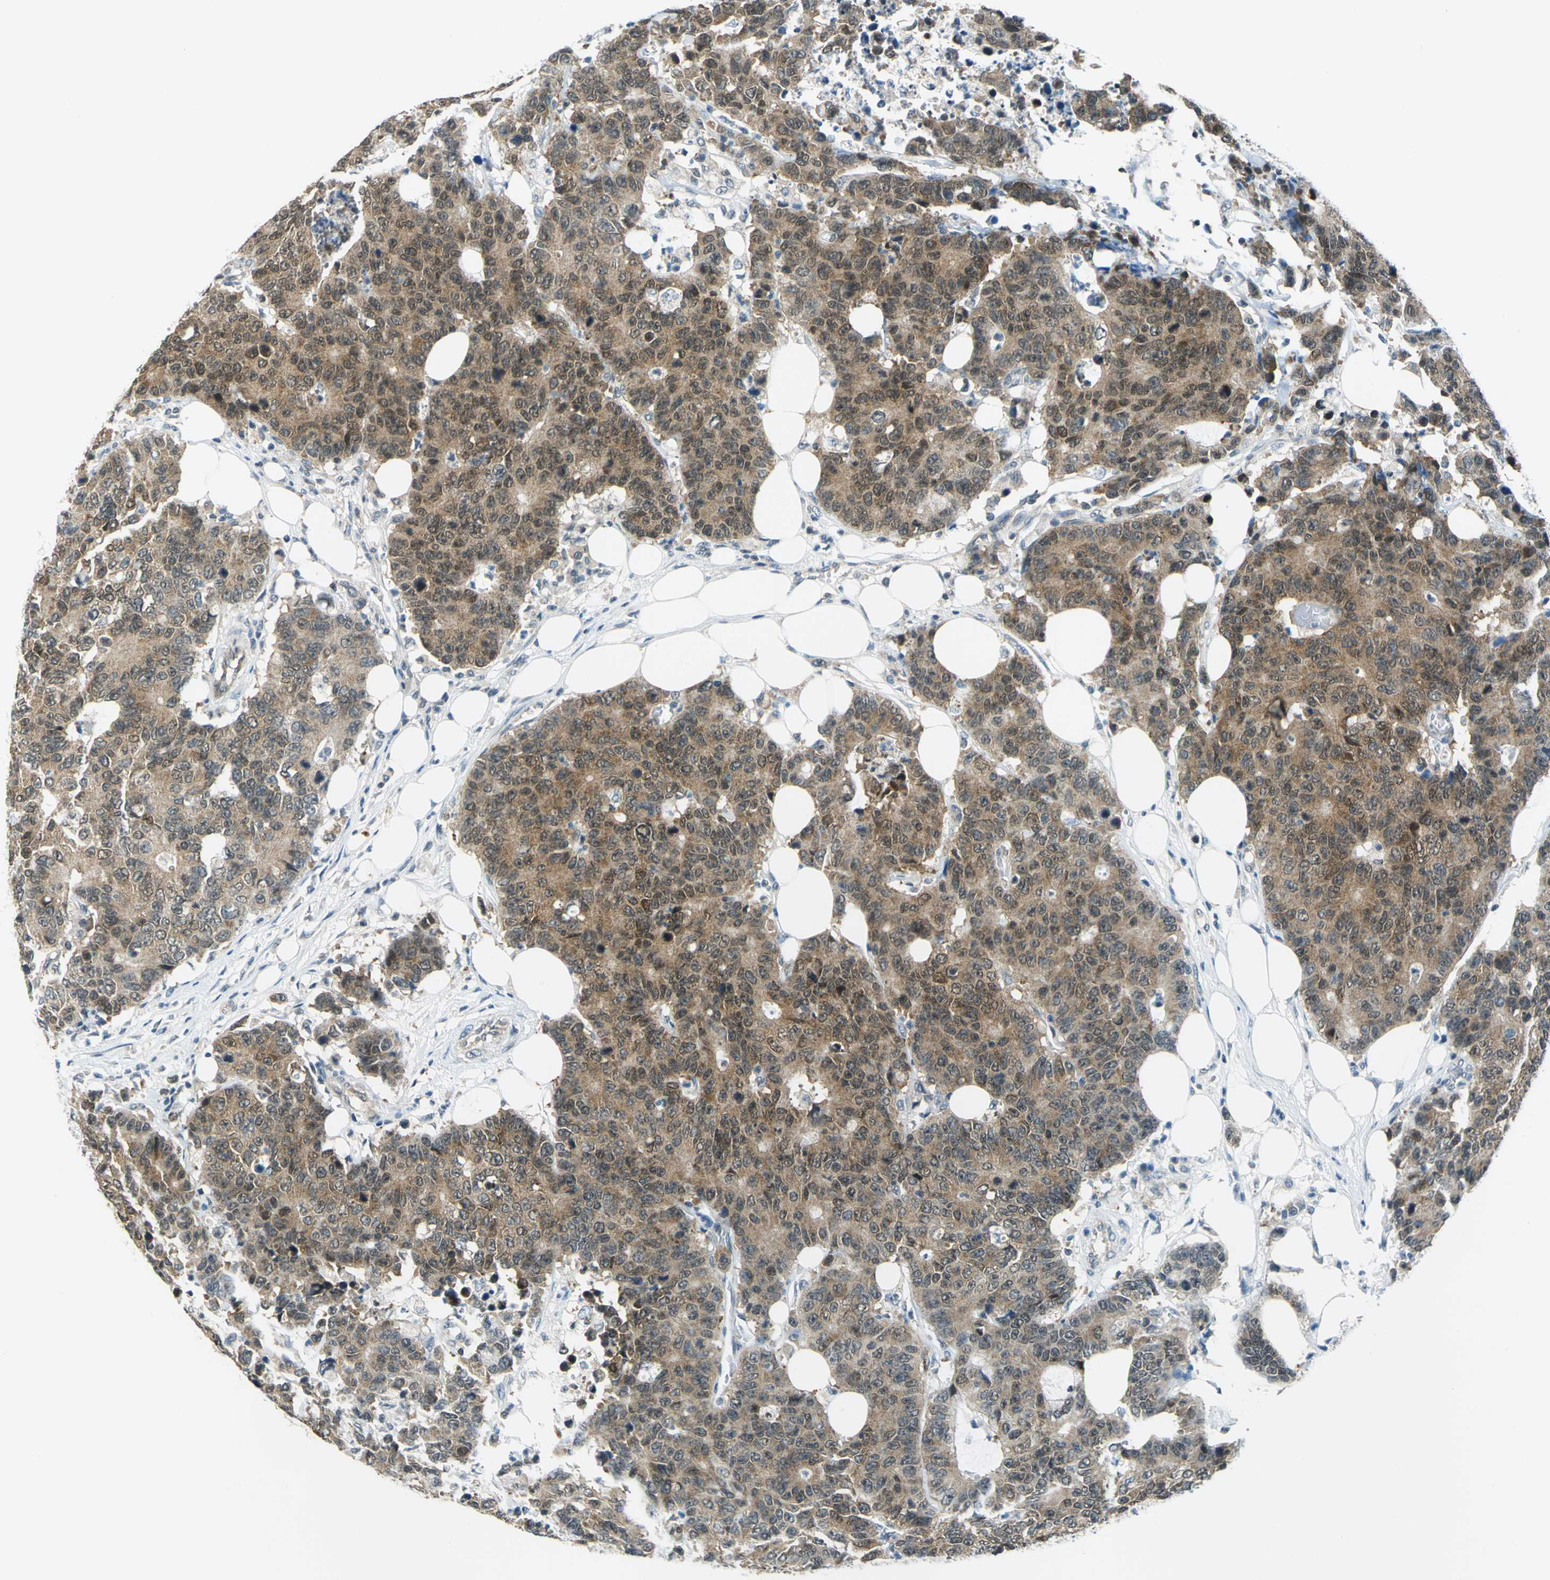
{"staining": {"intensity": "moderate", "quantity": ">75%", "location": "cytoplasmic/membranous"}, "tissue": "colorectal cancer", "cell_type": "Tumor cells", "image_type": "cancer", "snomed": [{"axis": "morphology", "description": "Adenocarcinoma, NOS"}, {"axis": "topography", "description": "Colon"}], "caption": "Adenocarcinoma (colorectal) stained with DAB (3,3'-diaminobenzidine) IHC shows medium levels of moderate cytoplasmic/membranous positivity in about >75% of tumor cells.", "gene": "PIN1", "patient": {"sex": "female", "age": 86}}